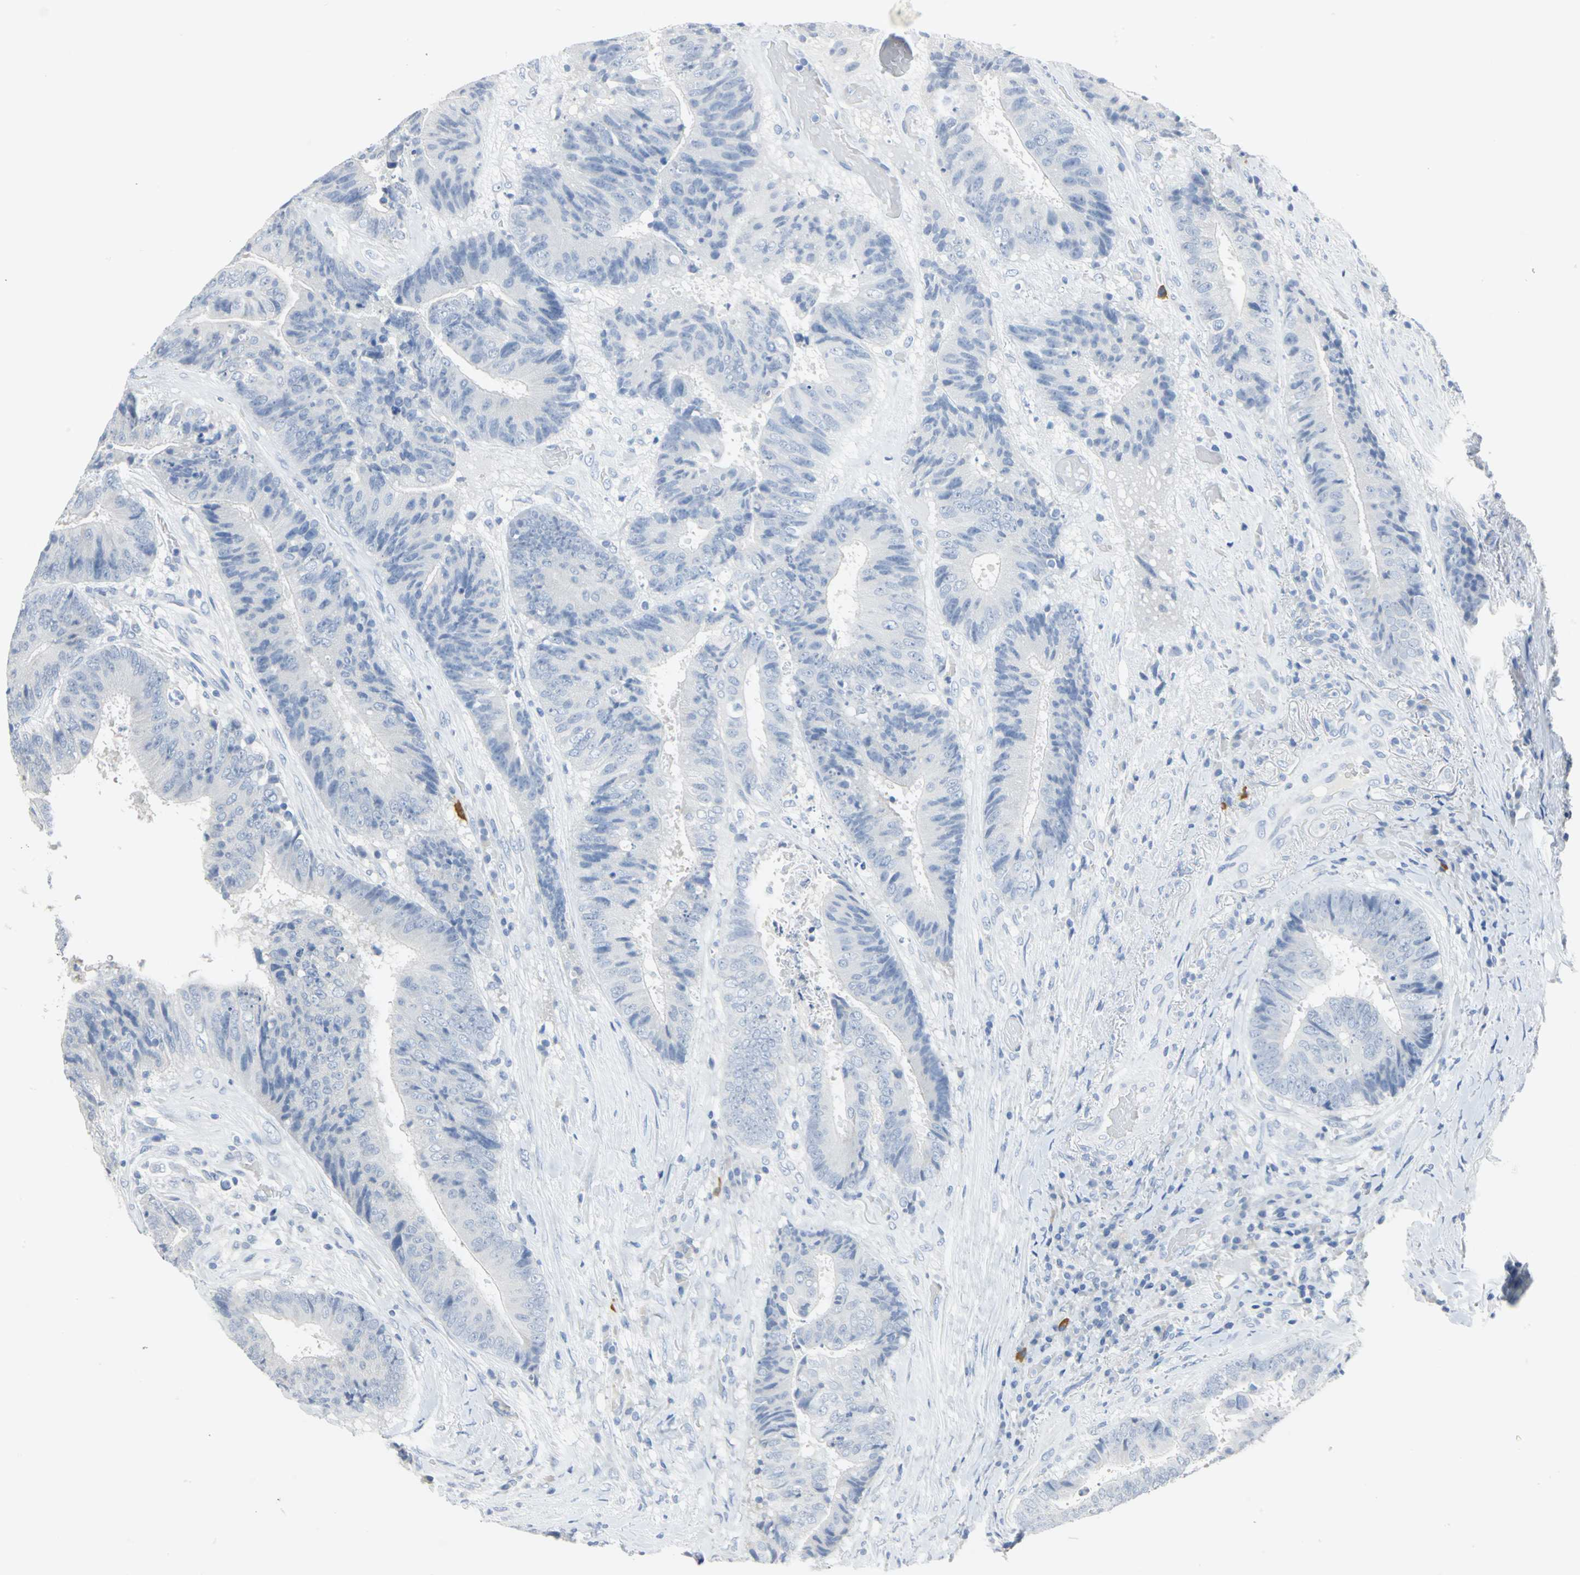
{"staining": {"intensity": "negative", "quantity": "none", "location": "none"}, "tissue": "colorectal cancer", "cell_type": "Tumor cells", "image_type": "cancer", "snomed": [{"axis": "morphology", "description": "Adenocarcinoma, NOS"}, {"axis": "topography", "description": "Rectum"}], "caption": "Immunohistochemistry (IHC) image of neoplastic tissue: adenocarcinoma (colorectal) stained with DAB reveals no significant protein expression in tumor cells. (DAB (3,3'-diaminobenzidine) immunohistochemistry (IHC) with hematoxylin counter stain).", "gene": "CA3", "patient": {"sex": "male", "age": 72}}